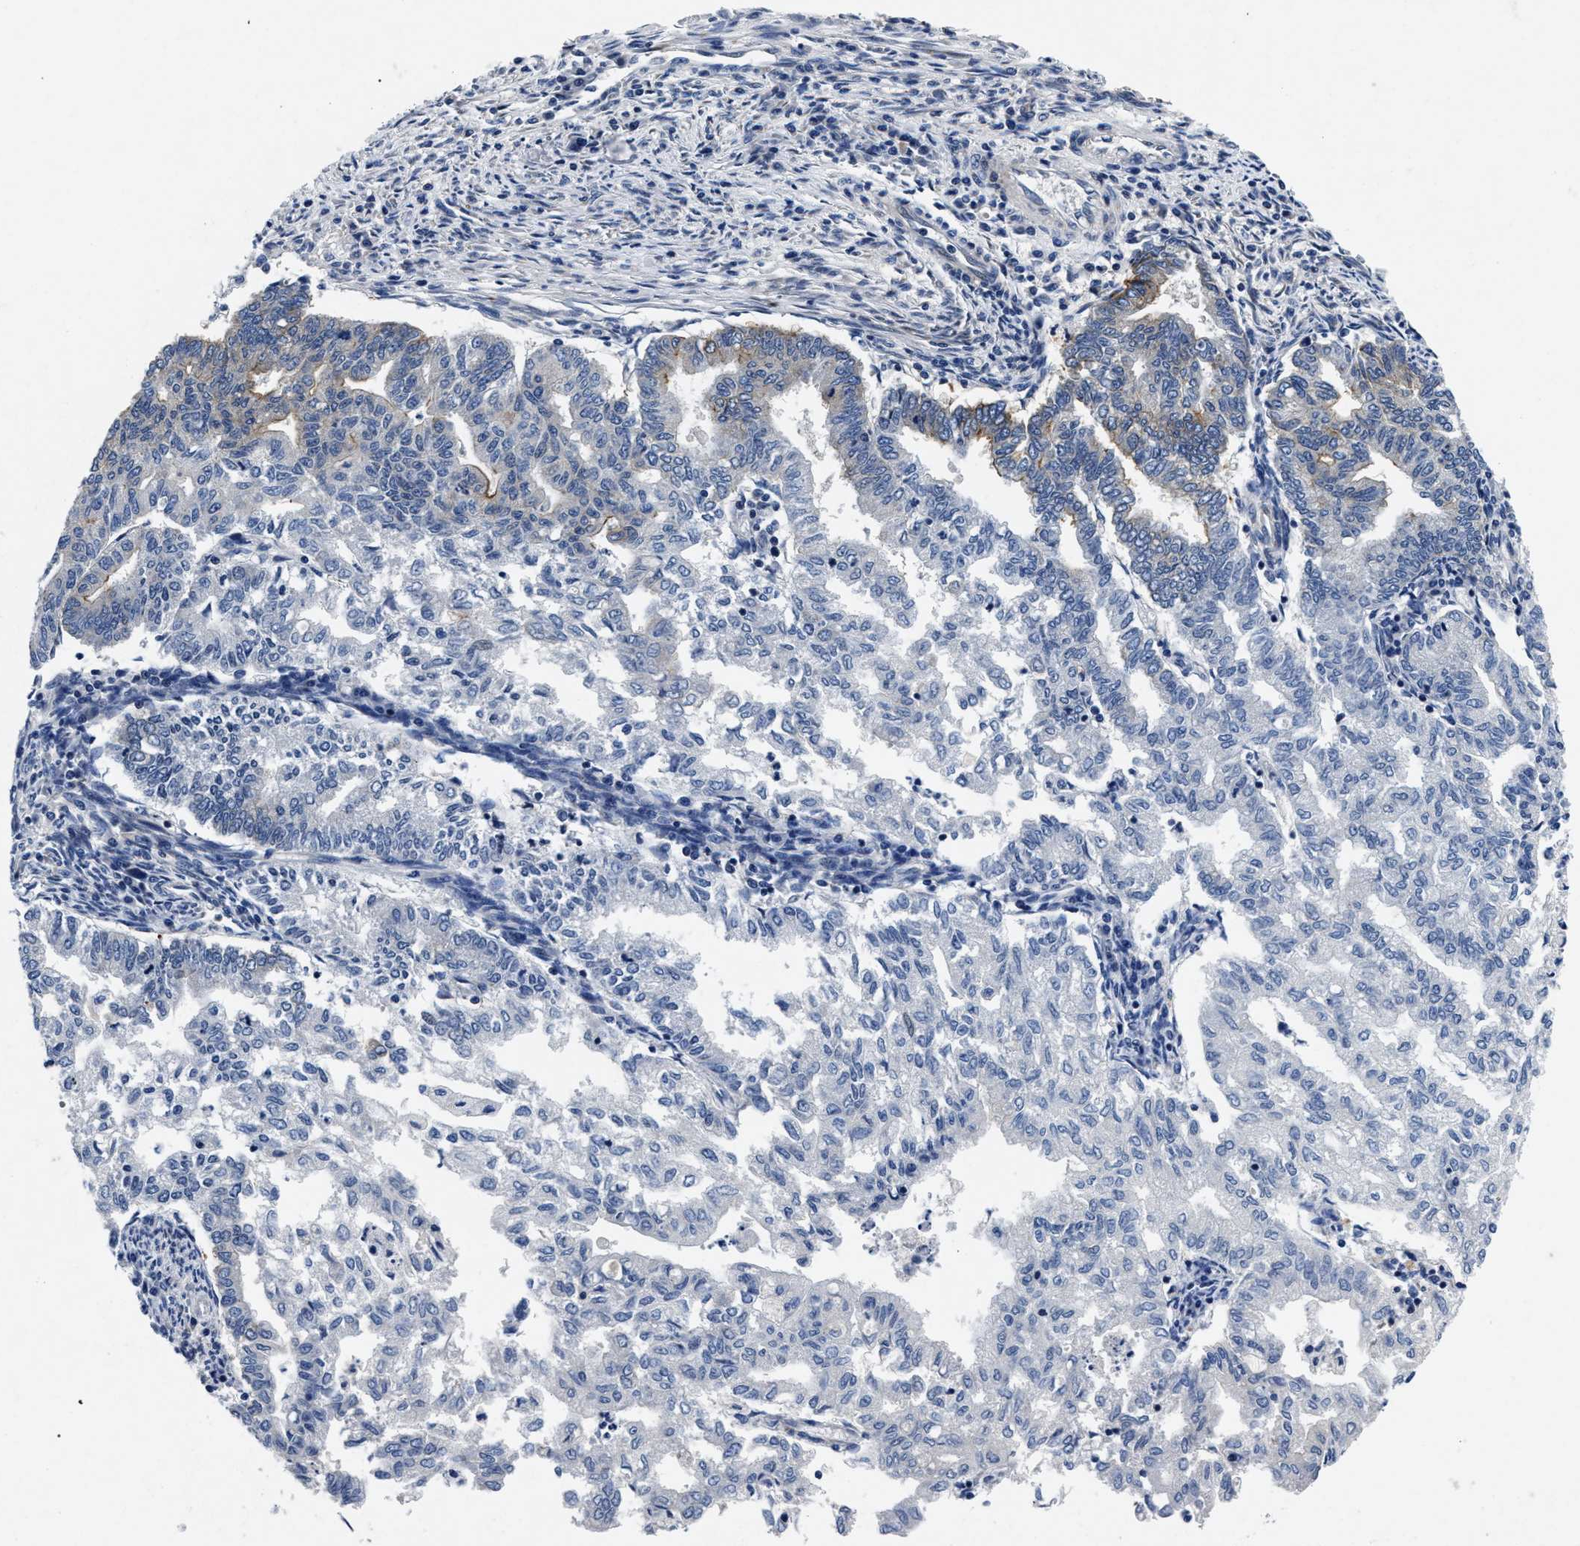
{"staining": {"intensity": "weak", "quantity": "<25%", "location": "cytoplasmic/membranous"}, "tissue": "endometrial cancer", "cell_type": "Tumor cells", "image_type": "cancer", "snomed": [{"axis": "morphology", "description": "Polyp, NOS"}, {"axis": "morphology", "description": "Adenocarcinoma, NOS"}, {"axis": "morphology", "description": "Adenoma, NOS"}, {"axis": "topography", "description": "Endometrium"}], "caption": "A high-resolution photomicrograph shows immunohistochemistry (IHC) staining of adenoma (endometrial), which shows no significant positivity in tumor cells.", "gene": "LAD1", "patient": {"sex": "female", "age": 79}}